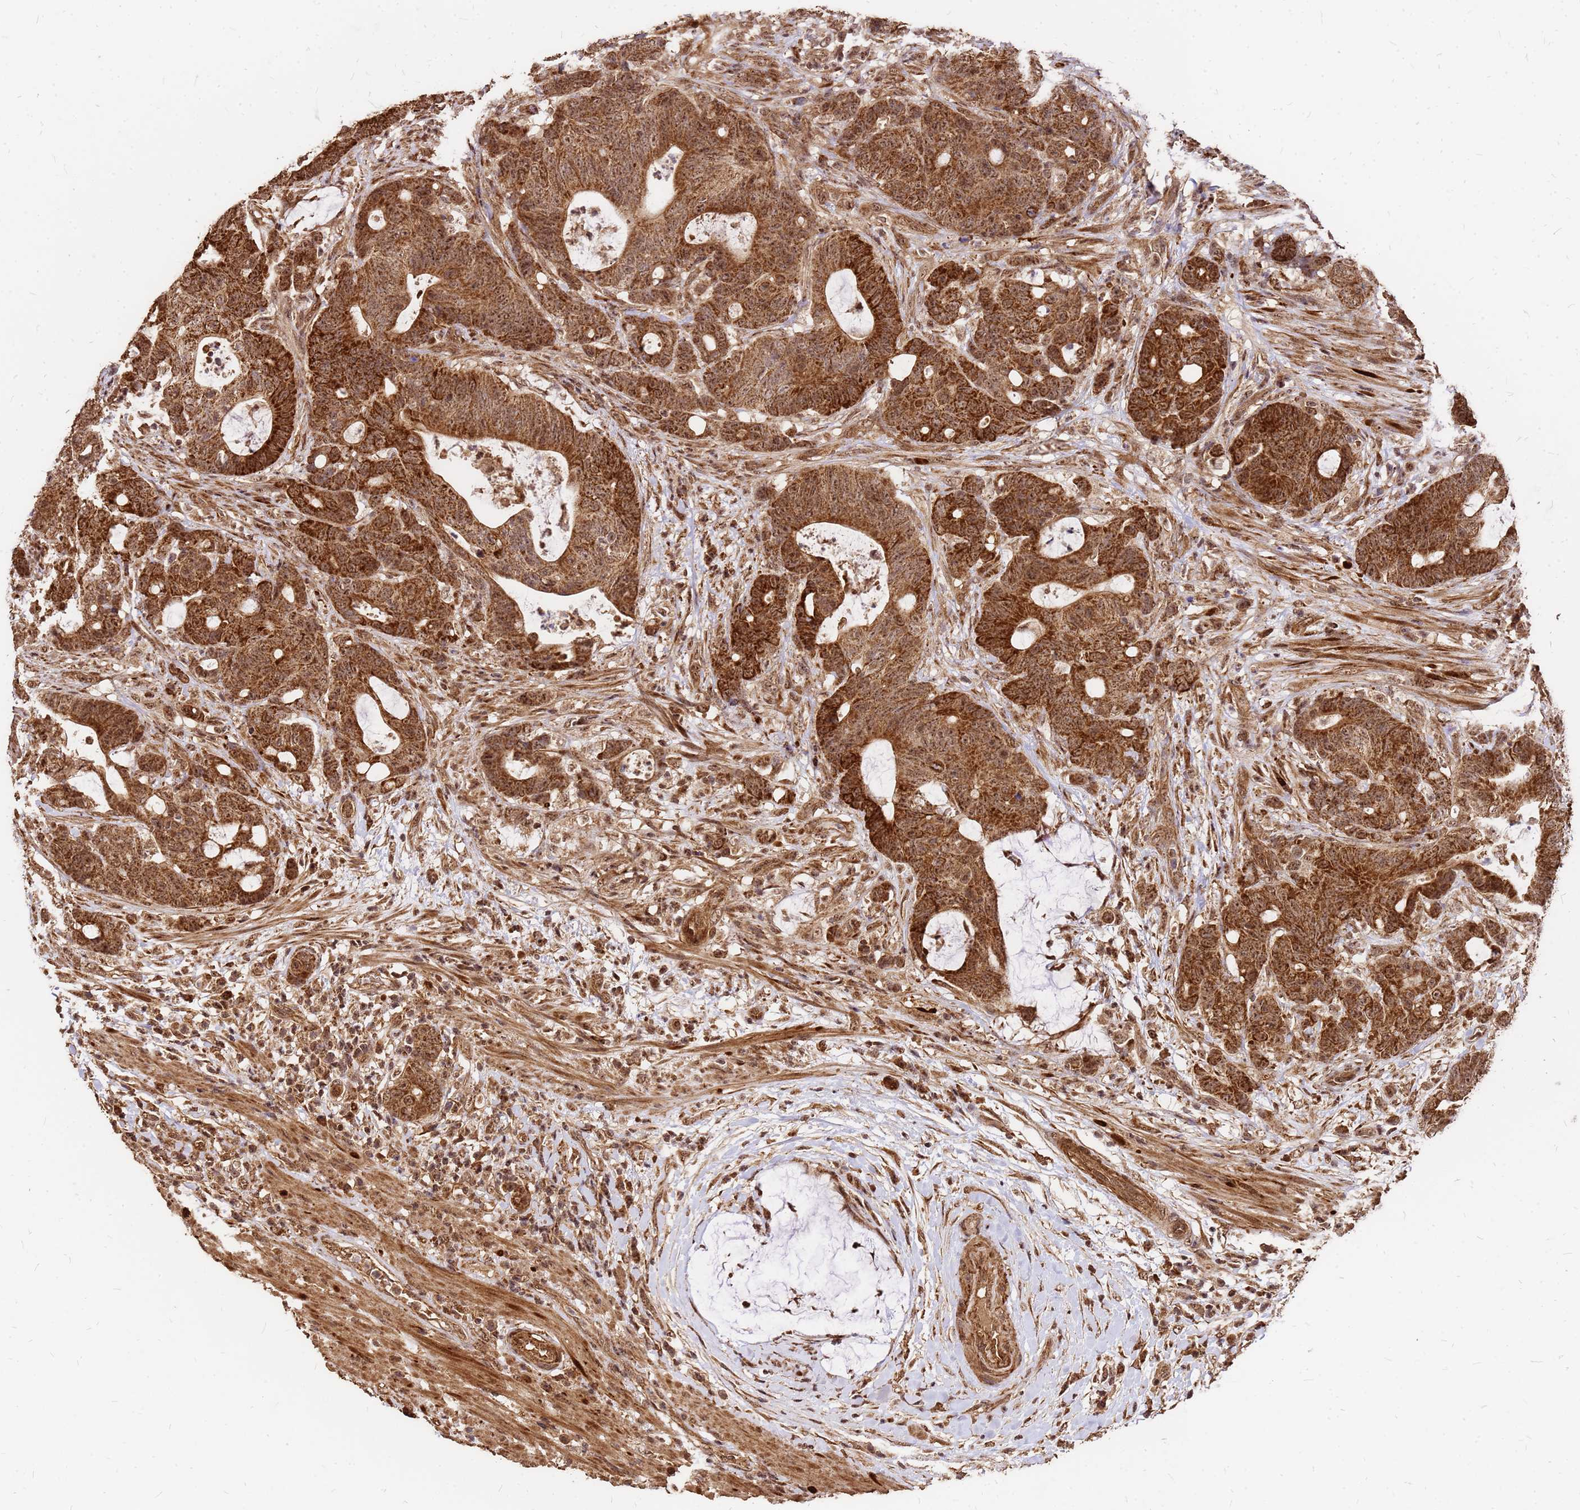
{"staining": {"intensity": "strong", "quantity": ">75%", "location": "cytoplasmic/membranous,nuclear"}, "tissue": "colorectal cancer", "cell_type": "Tumor cells", "image_type": "cancer", "snomed": [{"axis": "morphology", "description": "Adenocarcinoma, NOS"}, {"axis": "topography", "description": "Colon"}], "caption": "A photomicrograph of colorectal cancer (adenocarcinoma) stained for a protein demonstrates strong cytoplasmic/membranous and nuclear brown staining in tumor cells.", "gene": "GPATCH8", "patient": {"sex": "female", "age": 82}}